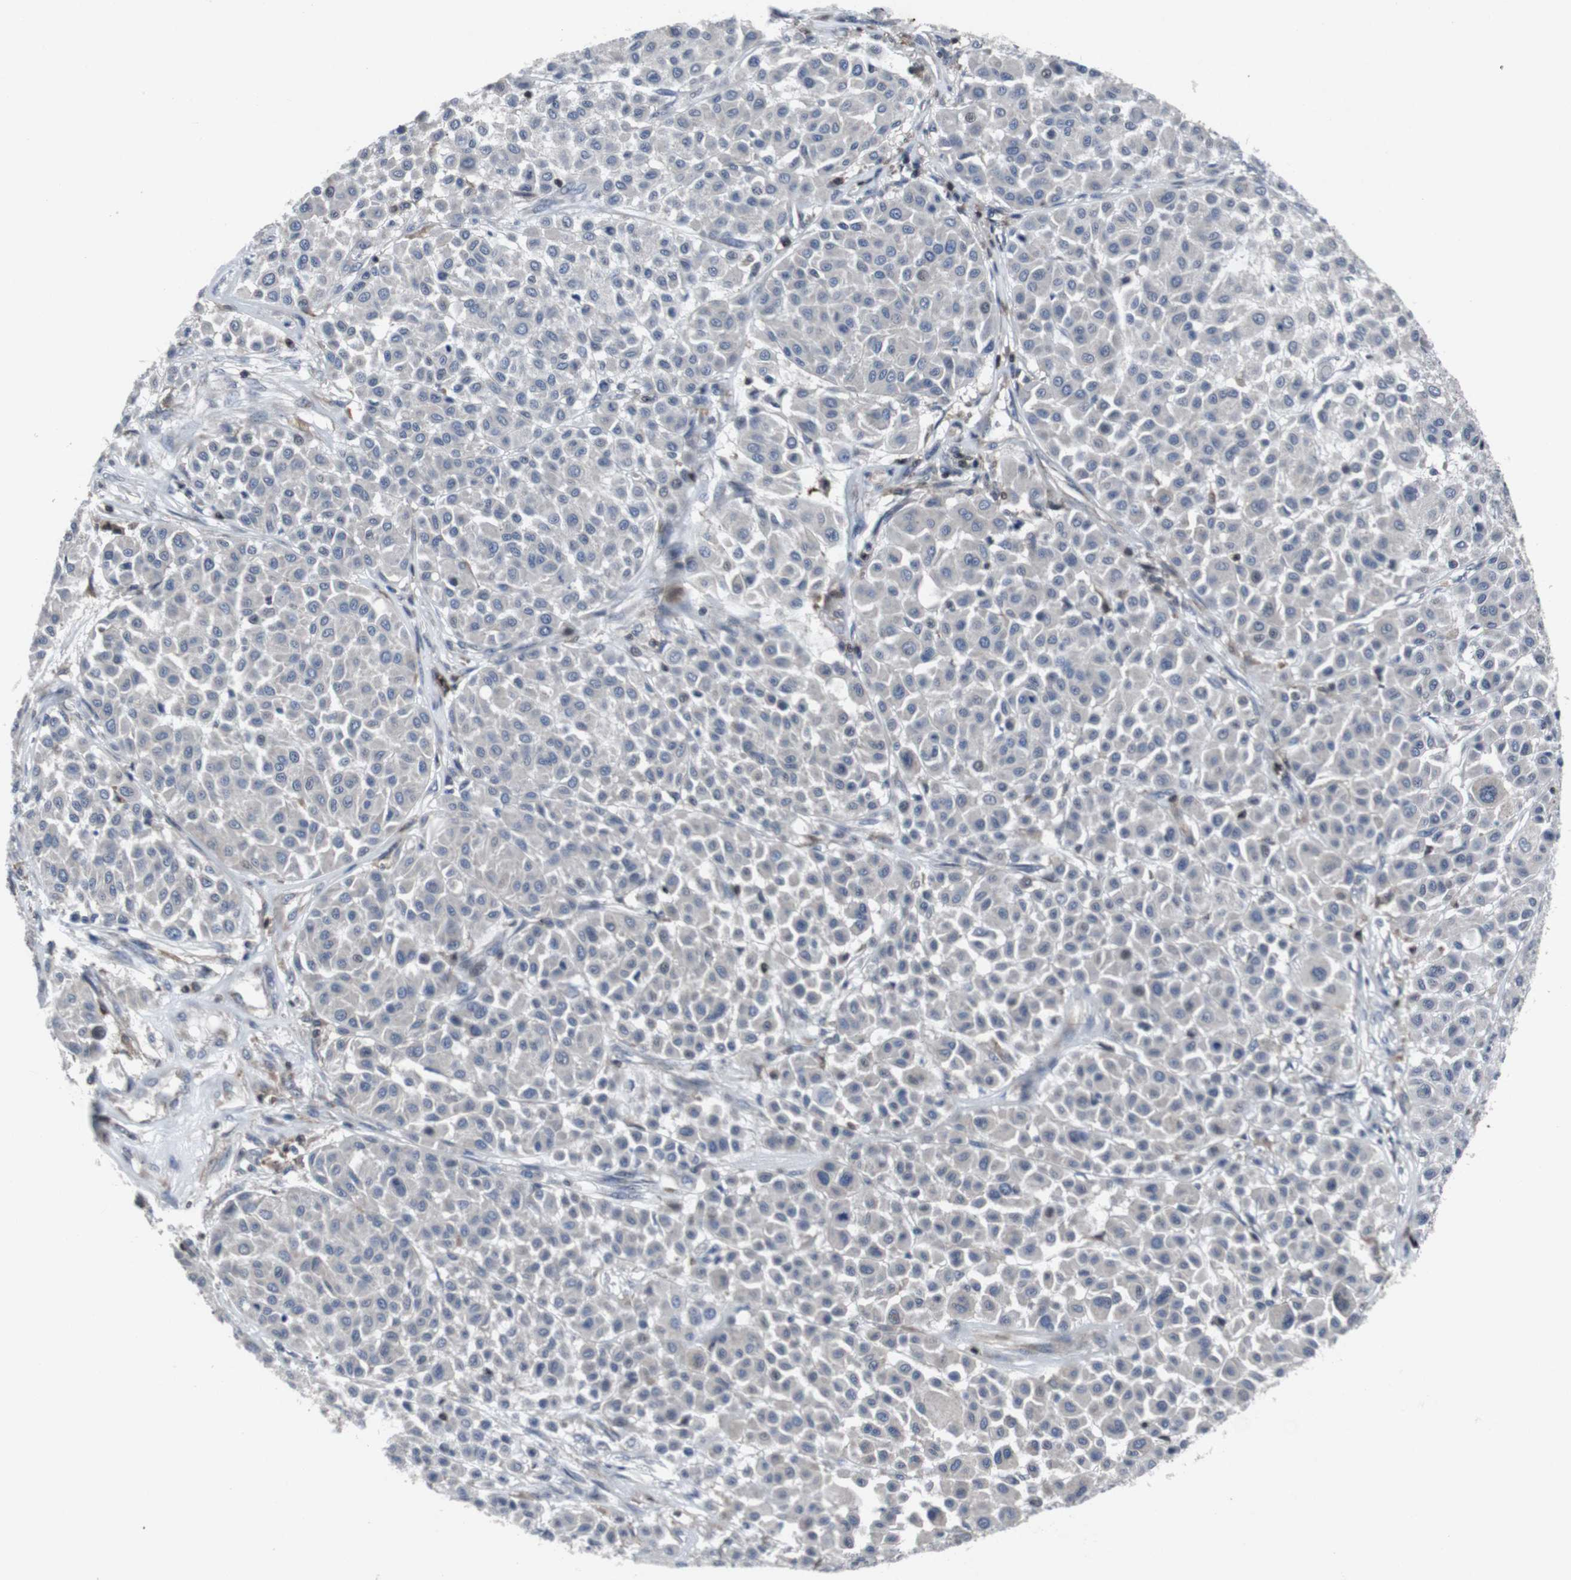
{"staining": {"intensity": "negative", "quantity": "none", "location": "none"}, "tissue": "melanoma", "cell_type": "Tumor cells", "image_type": "cancer", "snomed": [{"axis": "morphology", "description": "Malignant melanoma, Metastatic site"}, {"axis": "topography", "description": "Soft tissue"}], "caption": "A high-resolution photomicrograph shows immunohistochemistry staining of malignant melanoma (metastatic site), which displays no significant staining in tumor cells.", "gene": "STAT4", "patient": {"sex": "male", "age": 41}}